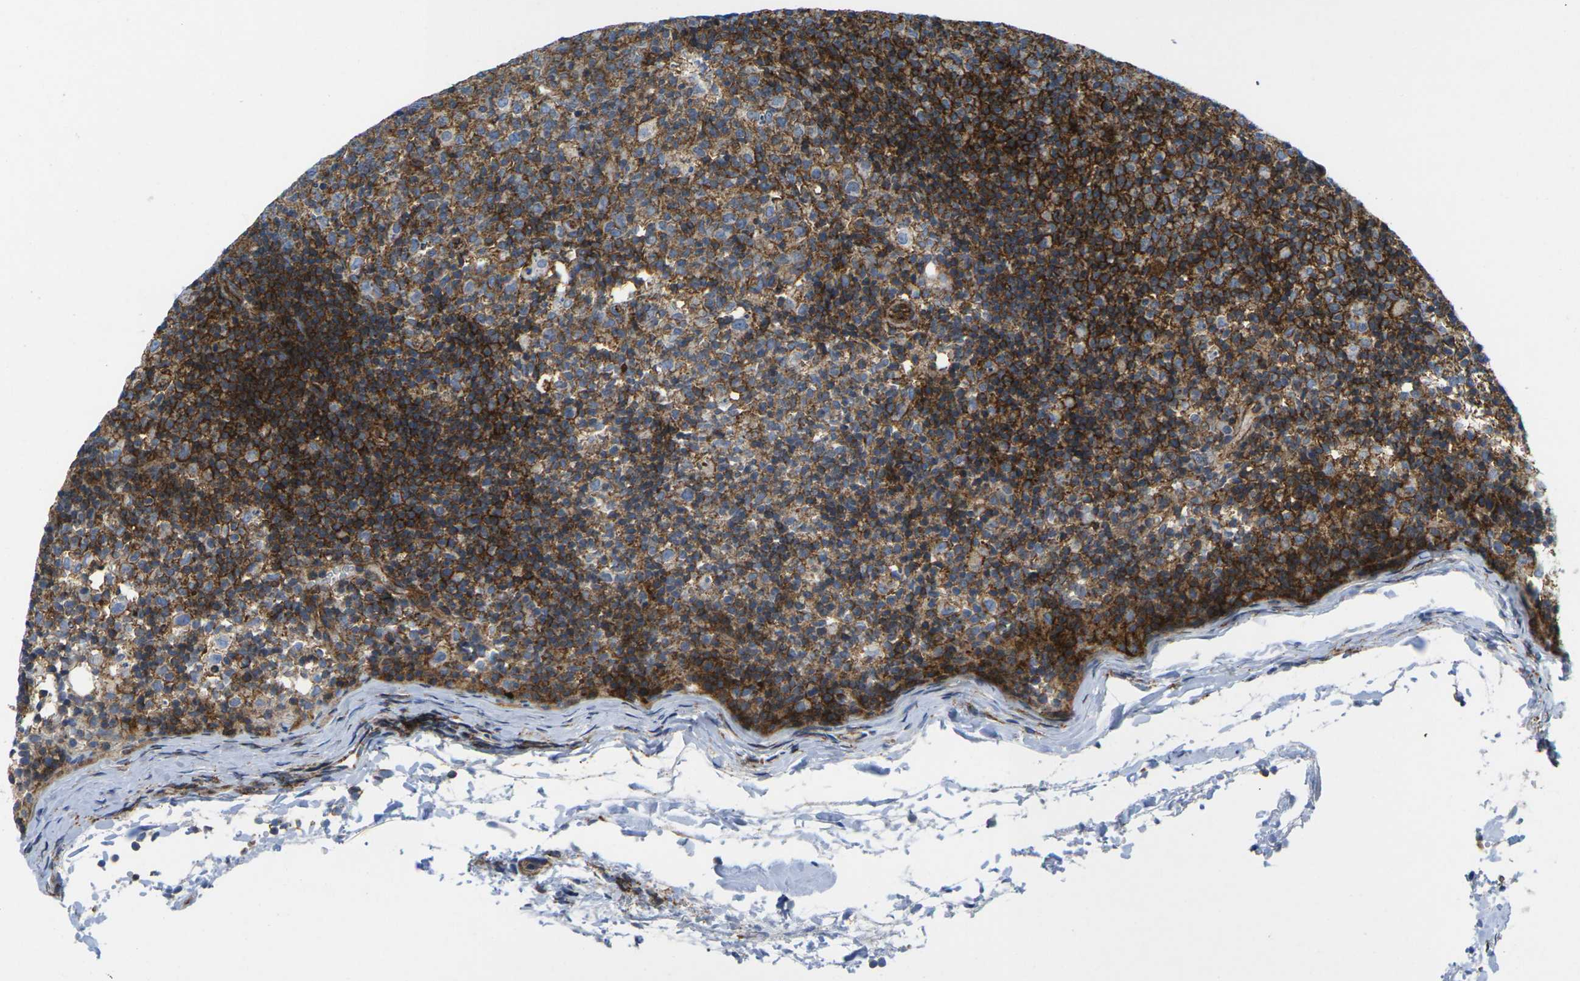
{"staining": {"intensity": "strong", "quantity": ">75%", "location": "cytoplasmic/membranous"}, "tissue": "lymph node", "cell_type": "Germinal center cells", "image_type": "normal", "snomed": [{"axis": "morphology", "description": "Normal tissue, NOS"}, {"axis": "morphology", "description": "Inflammation, NOS"}, {"axis": "topography", "description": "Lymph node"}], "caption": "Protein staining demonstrates strong cytoplasmic/membranous positivity in approximately >75% of germinal center cells in benign lymph node.", "gene": "IQGAP1", "patient": {"sex": "male", "age": 55}}